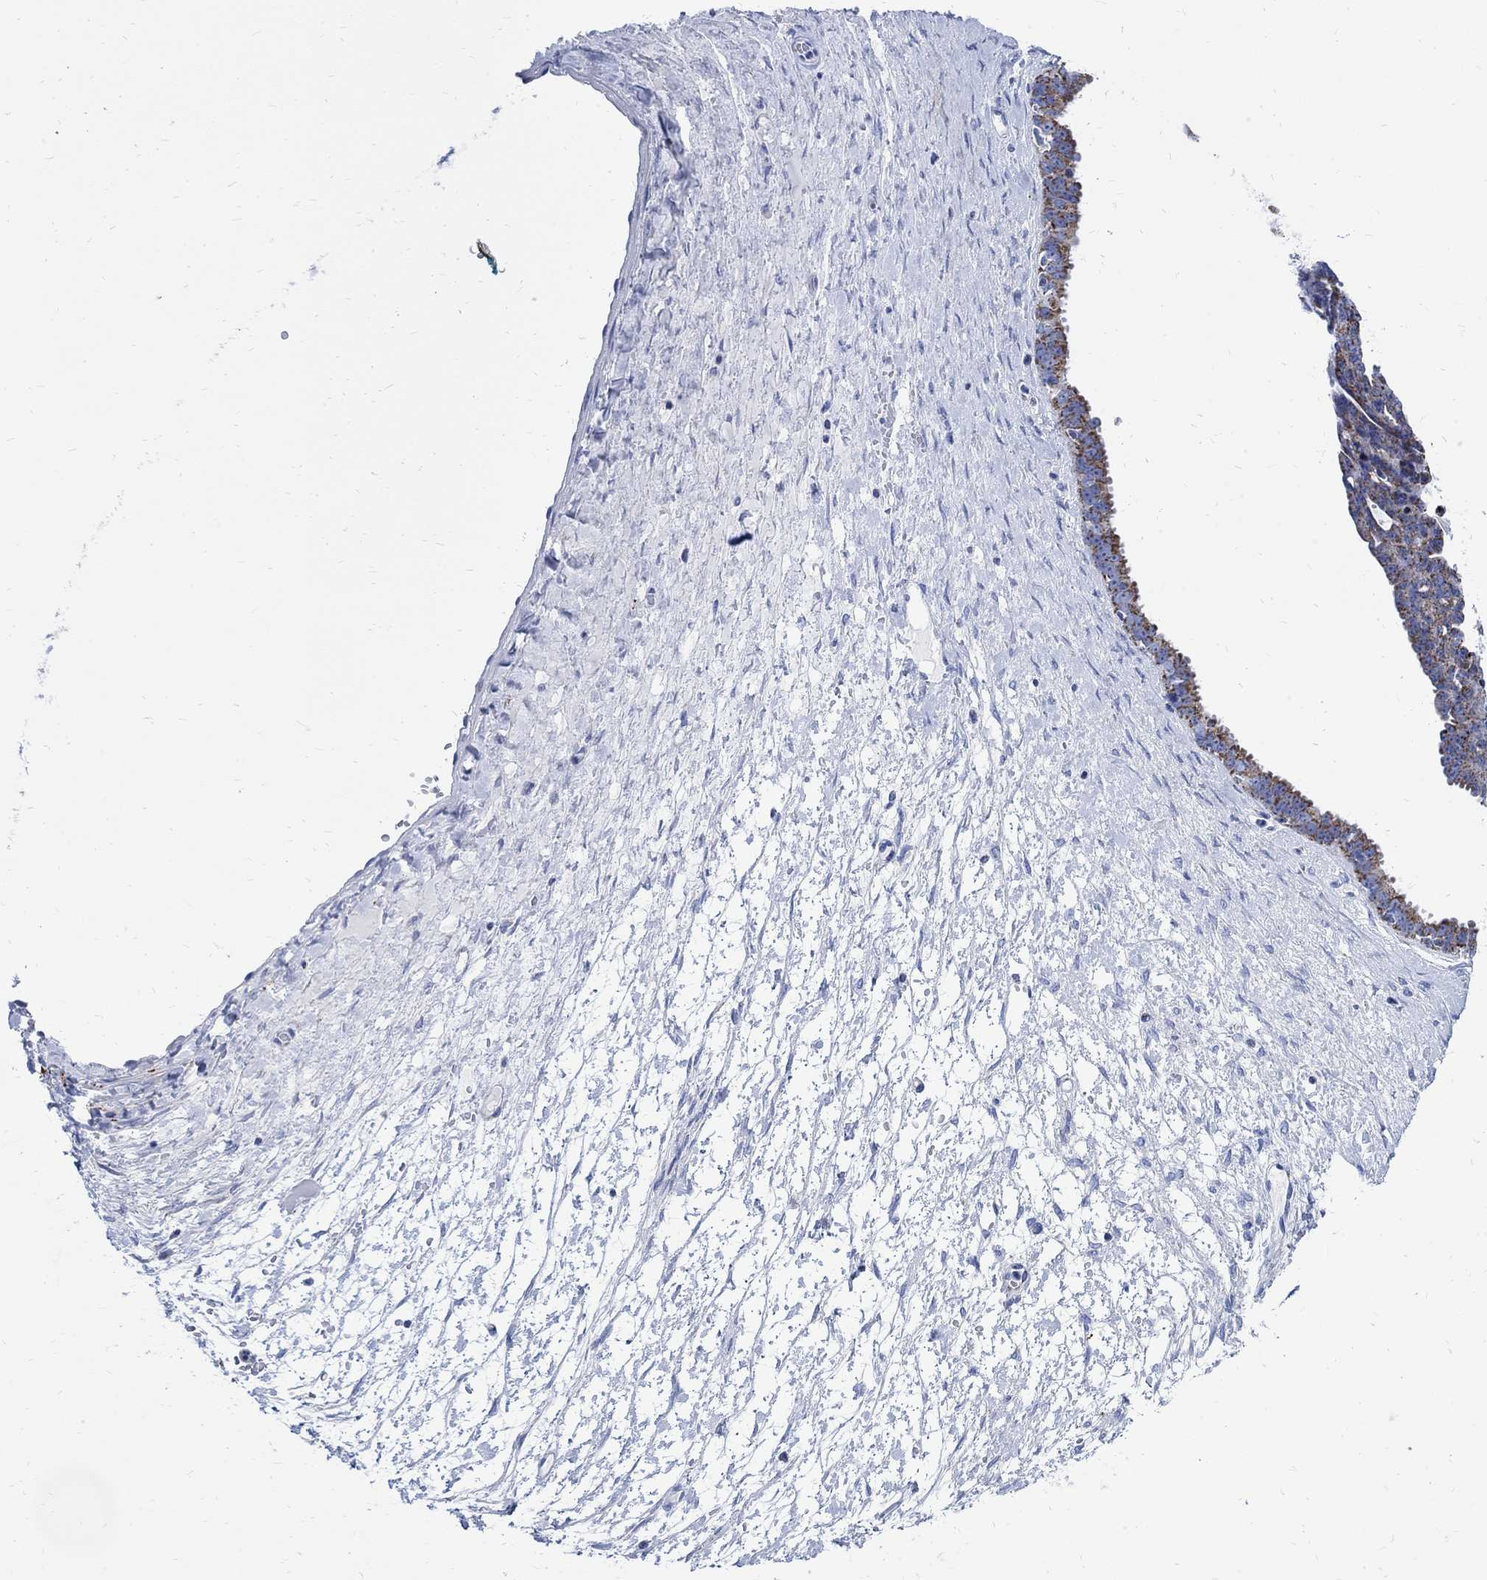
{"staining": {"intensity": "strong", "quantity": "<25%", "location": "cytoplasmic/membranous"}, "tissue": "ovarian cancer", "cell_type": "Tumor cells", "image_type": "cancer", "snomed": [{"axis": "morphology", "description": "Cystadenocarcinoma, serous, NOS"}, {"axis": "topography", "description": "Ovary"}], "caption": "Immunohistochemical staining of human ovarian cancer (serous cystadenocarcinoma) shows medium levels of strong cytoplasmic/membranous protein positivity in about <25% of tumor cells.", "gene": "CPLX2", "patient": {"sex": "female", "age": 71}}